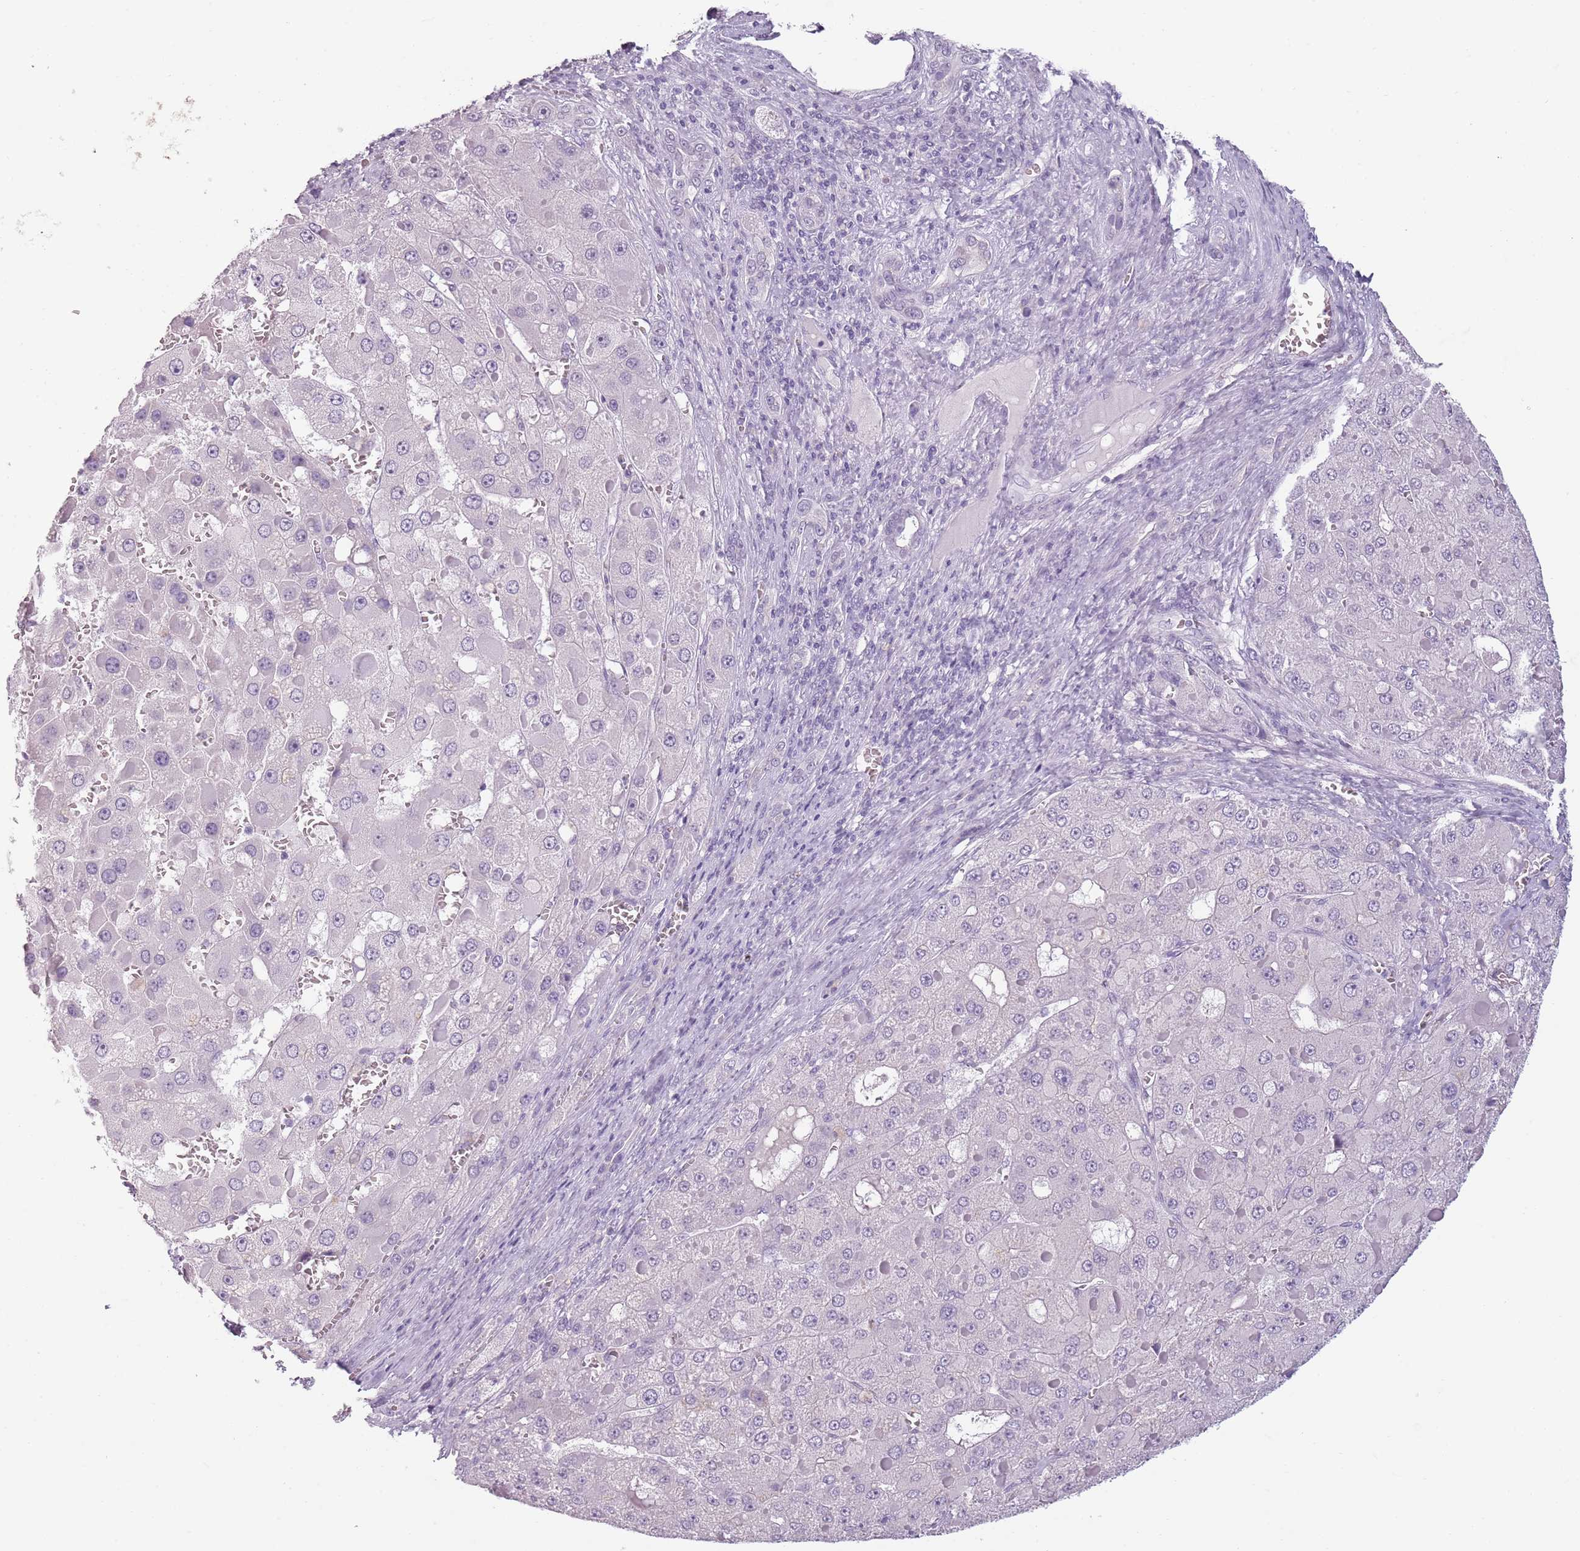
{"staining": {"intensity": "negative", "quantity": "none", "location": "none"}, "tissue": "liver cancer", "cell_type": "Tumor cells", "image_type": "cancer", "snomed": [{"axis": "morphology", "description": "Carcinoma, Hepatocellular, NOS"}, {"axis": "topography", "description": "Liver"}], "caption": "Immunohistochemistry (IHC) of human liver cancer reveals no expression in tumor cells.", "gene": "PIEZO1", "patient": {"sex": "female", "age": 73}}